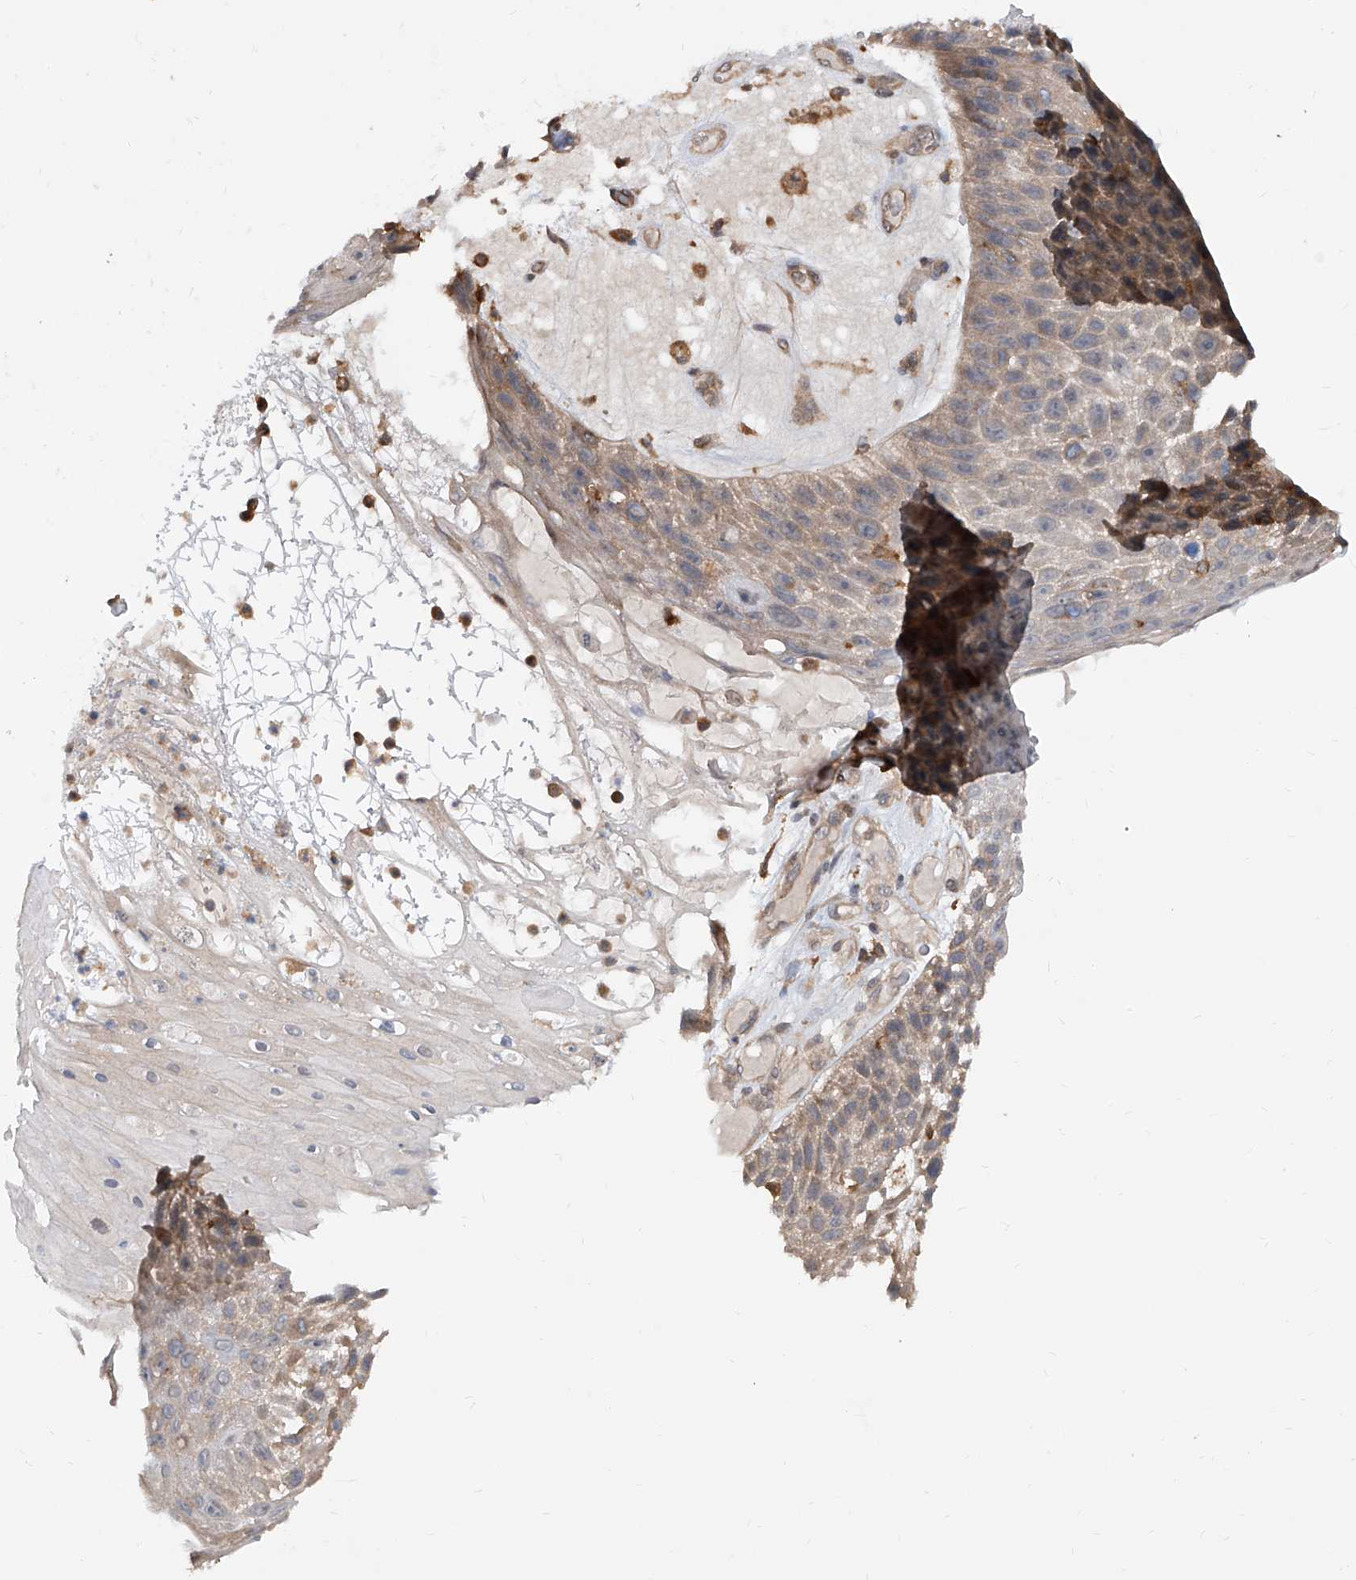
{"staining": {"intensity": "weak", "quantity": "<25%", "location": "cytoplasmic/membranous"}, "tissue": "skin cancer", "cell_type": "Tumor cells", "image_type": "cancer", "snomed": [{"axis": "morphology", "description": "Squamous cell carcinoma, NOS"}, {"axis": "topography", "description": "Skin"}], "caption": "An immunohistochemistry micrograph of skin squamous cell carcinoma is shown. There is no staining in tumor cells of skin squamous cell carcinoma.", "gene": "HOXC8", "patient": {"sex": "female", "age": 88}}